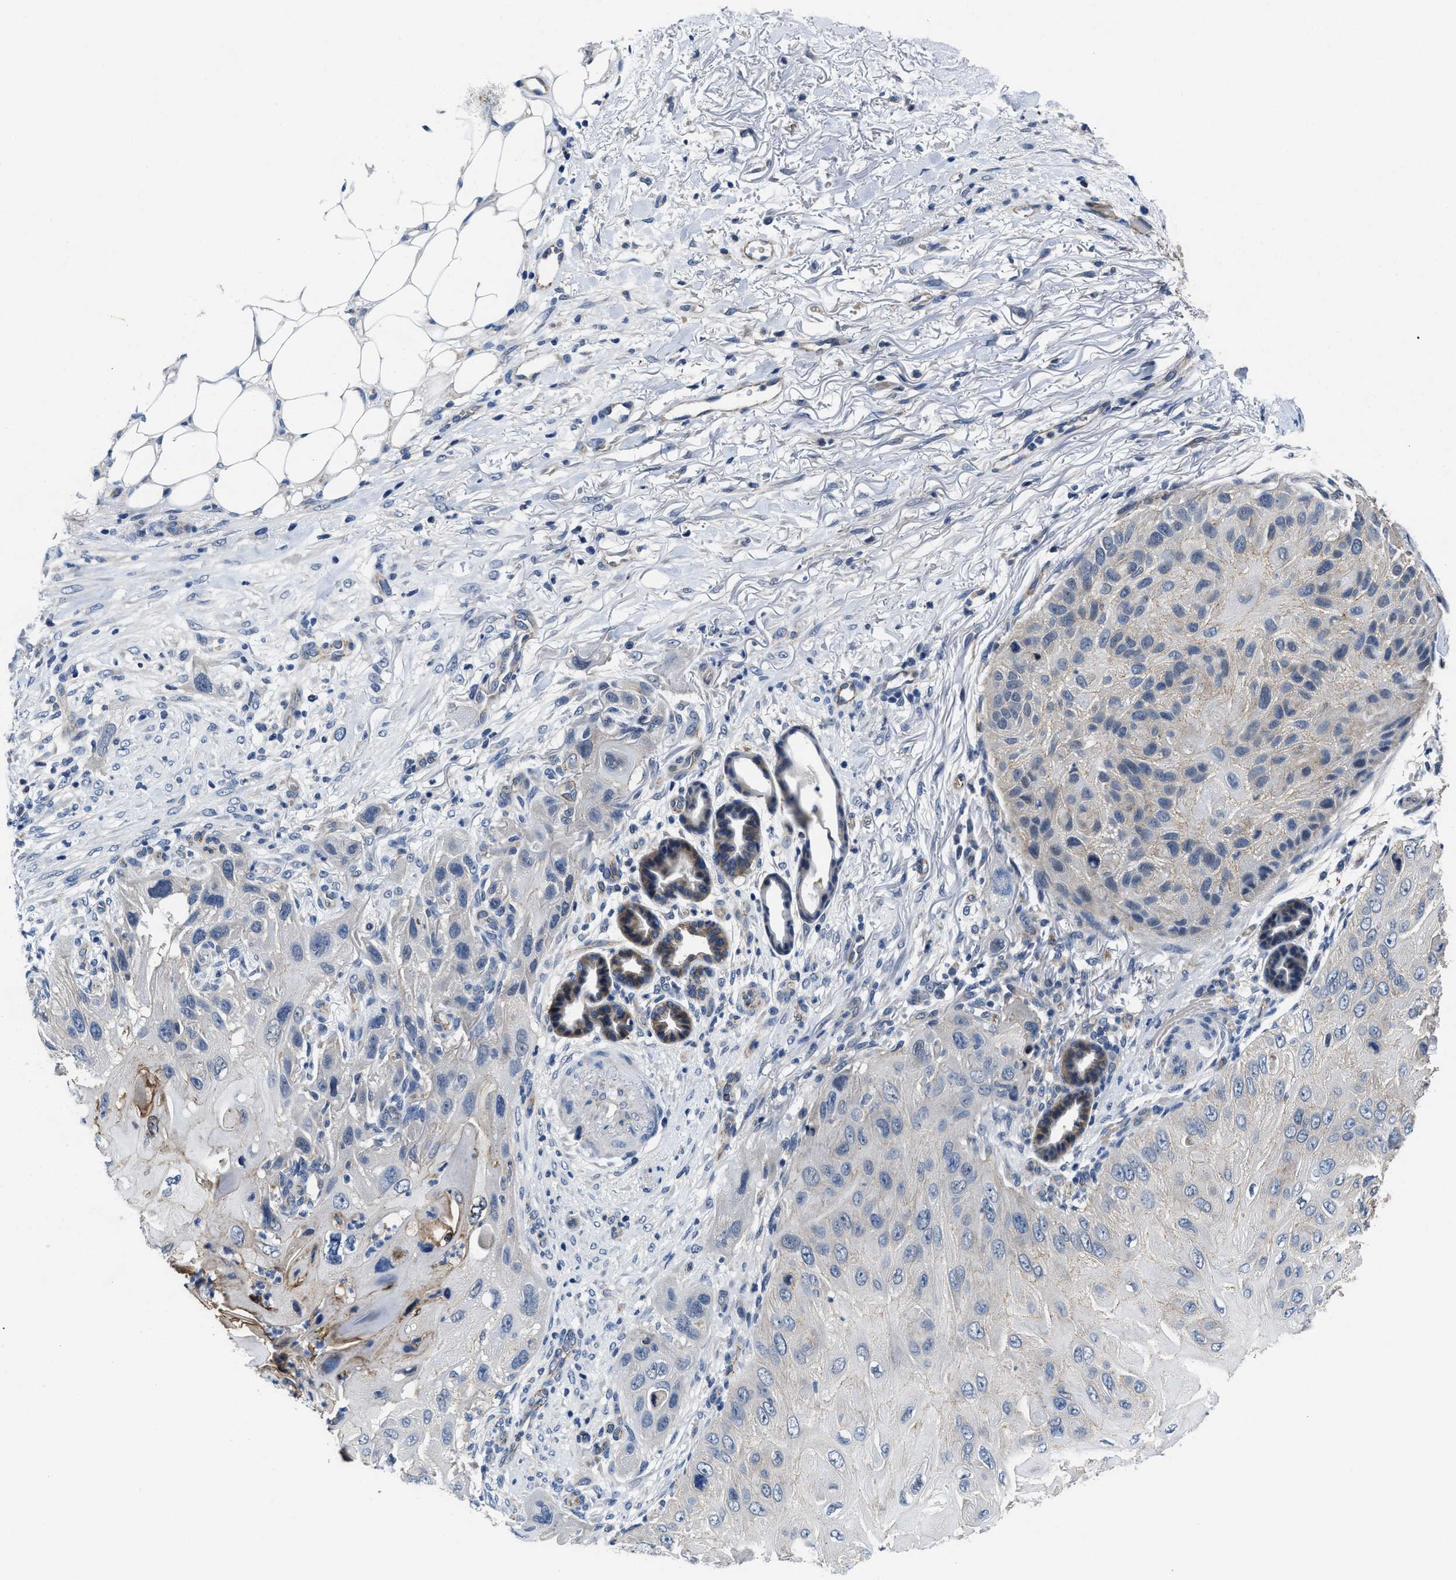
{"staining": {"intensity": "negative", "quantity": "none", "location": "none"}, "tissue": "skin cancer", "cell_type": "Tumor cells", "image_type": "cancer", "snomed": [{"axis": "morphology", "description": "Squamous cell carcinoma, NOS"}, {"axis": "topography", "description": "Skin"}], "caption": "Skin squamous cell carcinoma stained for a protein using IHC exhibits no expression tumor cells.", "gene": "GHITM", "patient": {"sex": "female", "age": 77}}